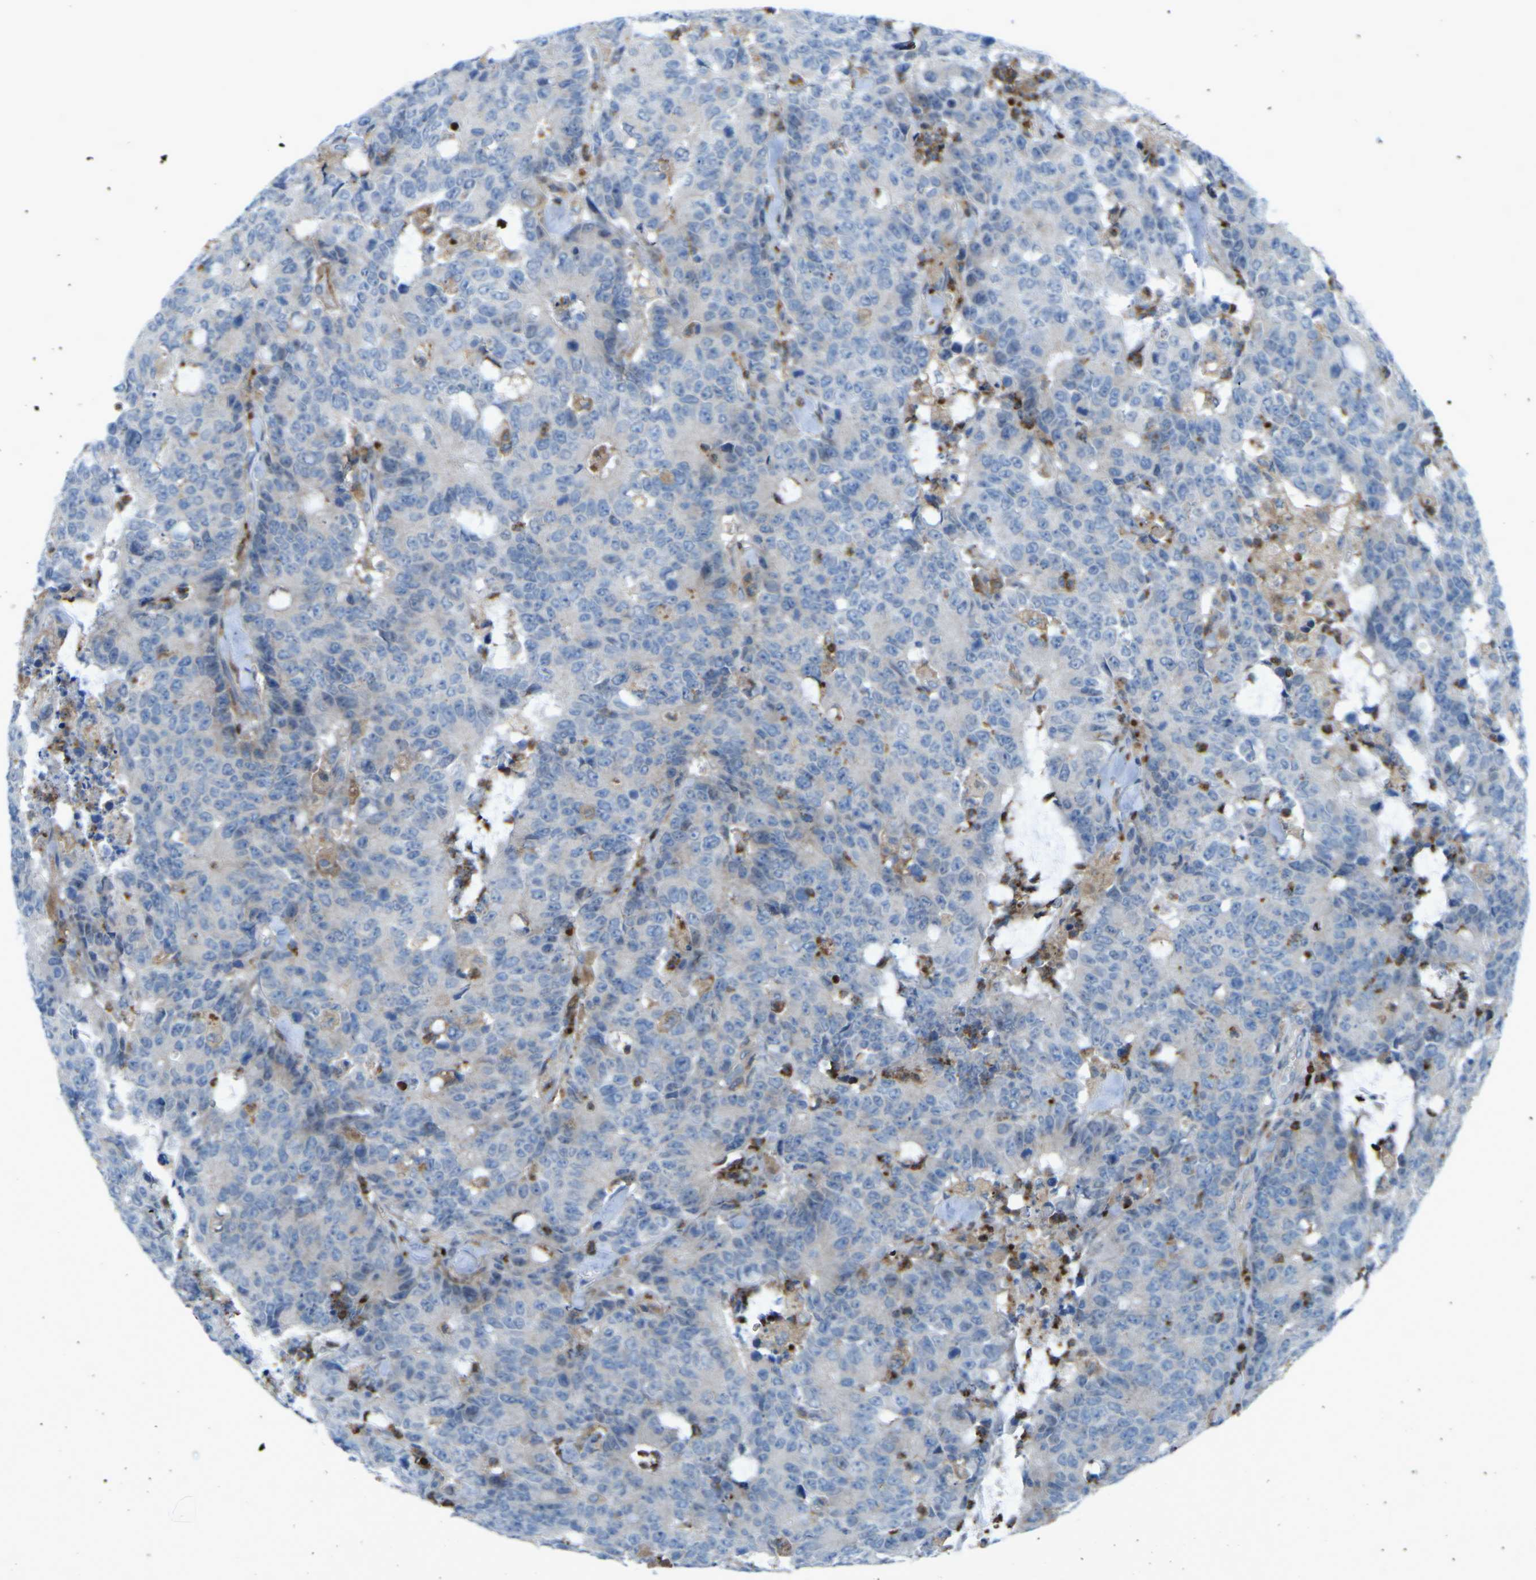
{"staining": {"intensity": "weak", "quantity": "<25%", "location": "cytoplasmic/membranous"}, "tissue": "colorectal cancer", "cell_type": "Tumor cells", "image_type": "cancer", "snomed": [{"axis": "morphology", "description": "Adenocarcinoma, NOS"}, {"axis": "topography", "description": "Colon"}], "caption": "Immunohistochemistry (IHC) image of neoplastic tissue: adenocarcinoma (colorectal) stained with DAB (3,3'-diaminobenzidine) displays no significant protein staining in tumor cells.", "gene": "STK11", "patient": {"sex": "female", "age": 86}}